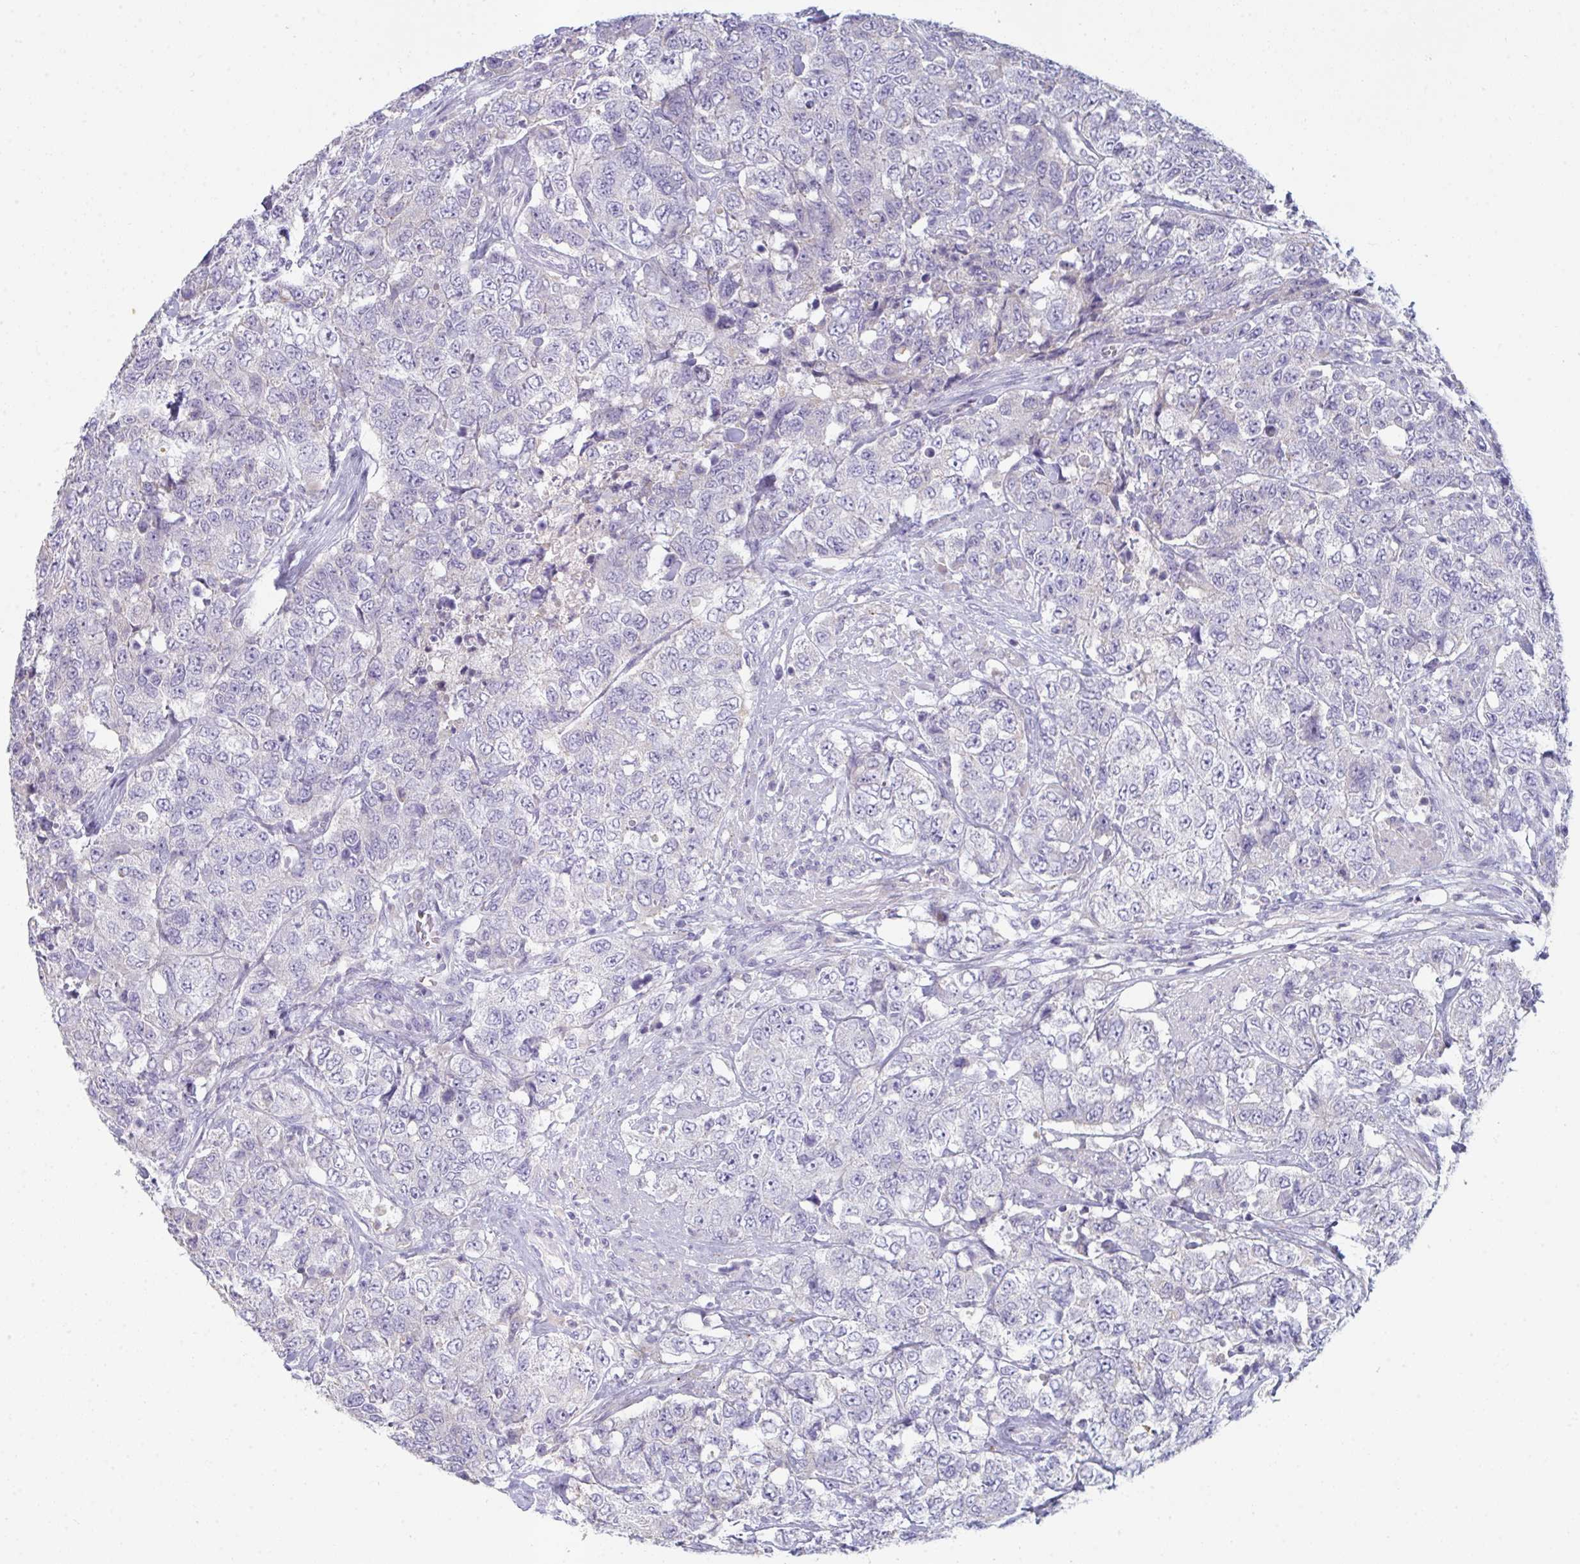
{"staining": {"intensity": "negative", "quantity": "none", "location": "none"}, "tissue": "urothelial cancer", "cell_type": "Tumor cells", "image_type": "cancer", "snomed": [{"axis": "morphology", "description": "Urothelial carcinoma, High grade"}, {"axis": "topography", "description": "Urinary bladder"}], "caption": "Immunohistochemical staining of urothelial carcinoma (high-grade) exhibits no significant expression in tumor cells.", "gene": "HGFAC", "patient": {"sex": "female", "age": 78}}